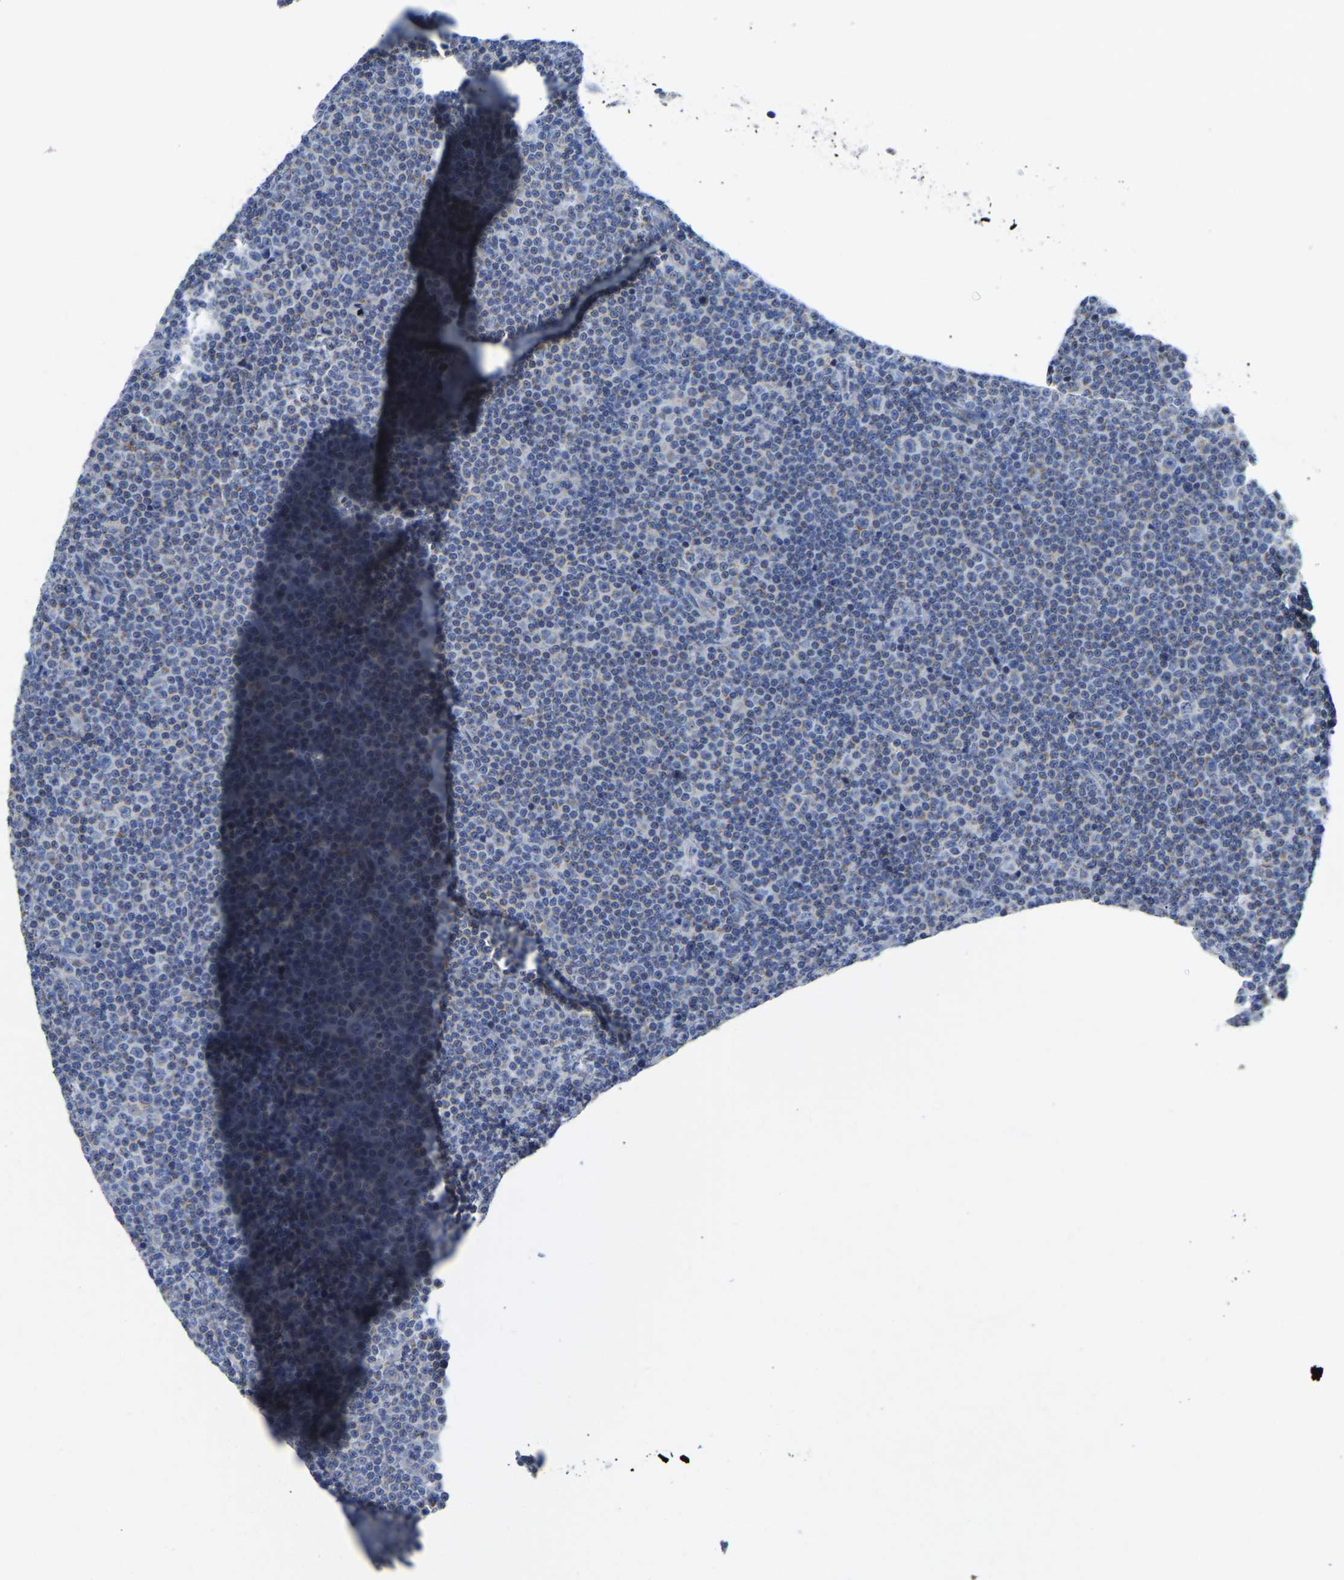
{"staining": {"intensity": "negative", "quantity": "none", "location": "none"}, "tissue": "lymphoma", "cell_type": "Tumor cells", "image_type": "cancer", "snomed": [{"axis": "morphology", "description": "Malignant lymphoma, non-Hodgkin's type, Low grade"}, {"axis": "topography", "description": "Lymph node"}], "caption": "Immunohistochemistry of lymphoma shows no expression in tumor cells.", "gene": "ETFA", "patient": {"sex": "female", "age": 67}}